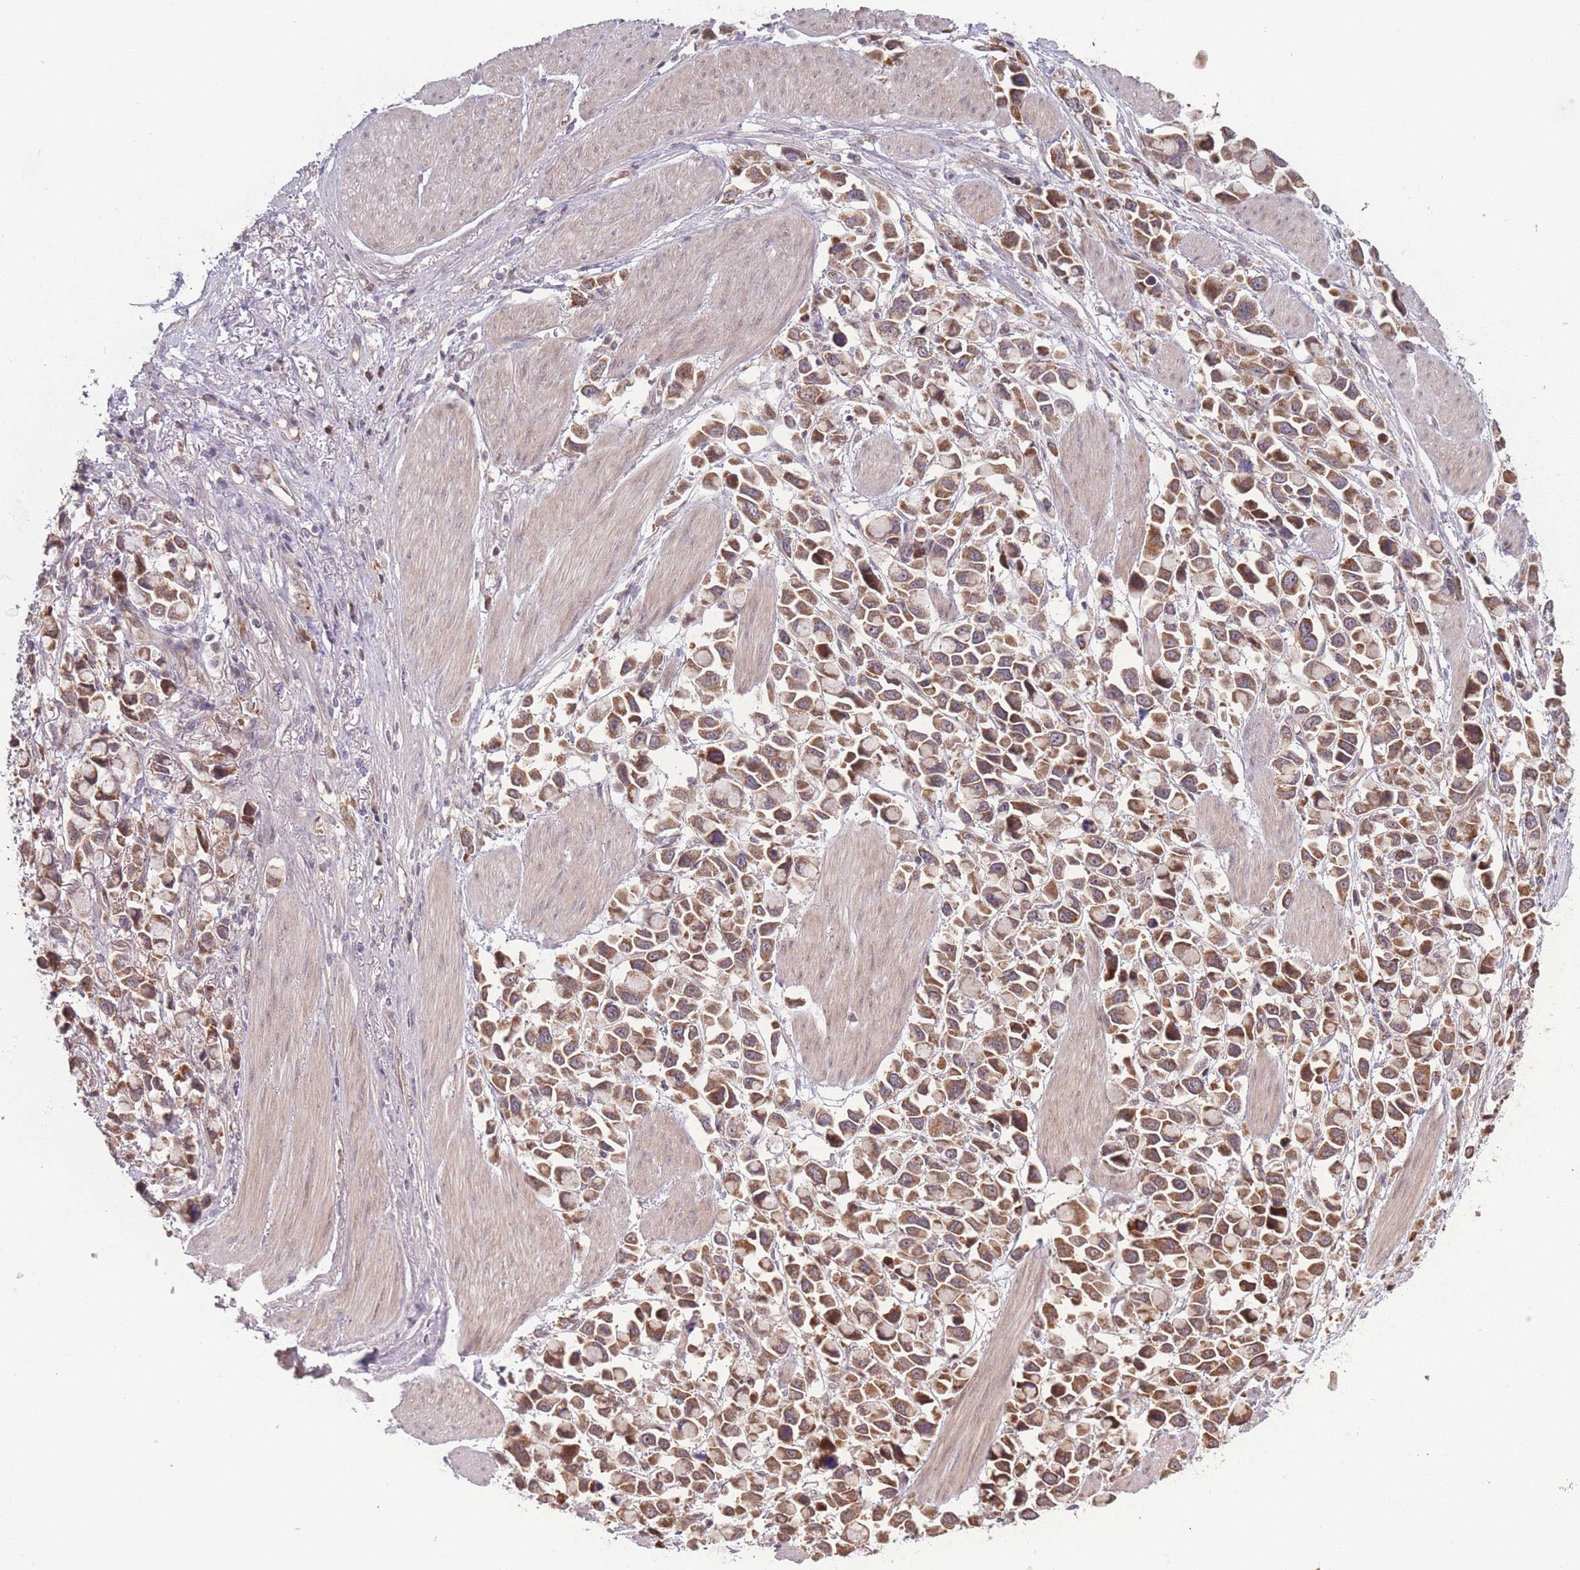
{"staining": {"intensity": "moderate", "quantity": ">75%", "location": "cytoplasmic/membranous"}, "tissue": "stomach cancer", "cell_type": "Tumor cells", "image_type": "cancer", "snomed": [{"axis": "morphology", "description": "Adenocarcinoma, NOS"}, {"axis": "topography", "description": "Stomach"}], "caption": "This image displays adenocarcinoma (stomach) stained with immunohistochemistry to label a protein in brown. The cytoplasmic/membranous of tumor cells show moderate positivity for the protein. Nuclei are counter-stained blue.", "gene": "RPS18", "patient": {"sex": "female", "age": 81}}